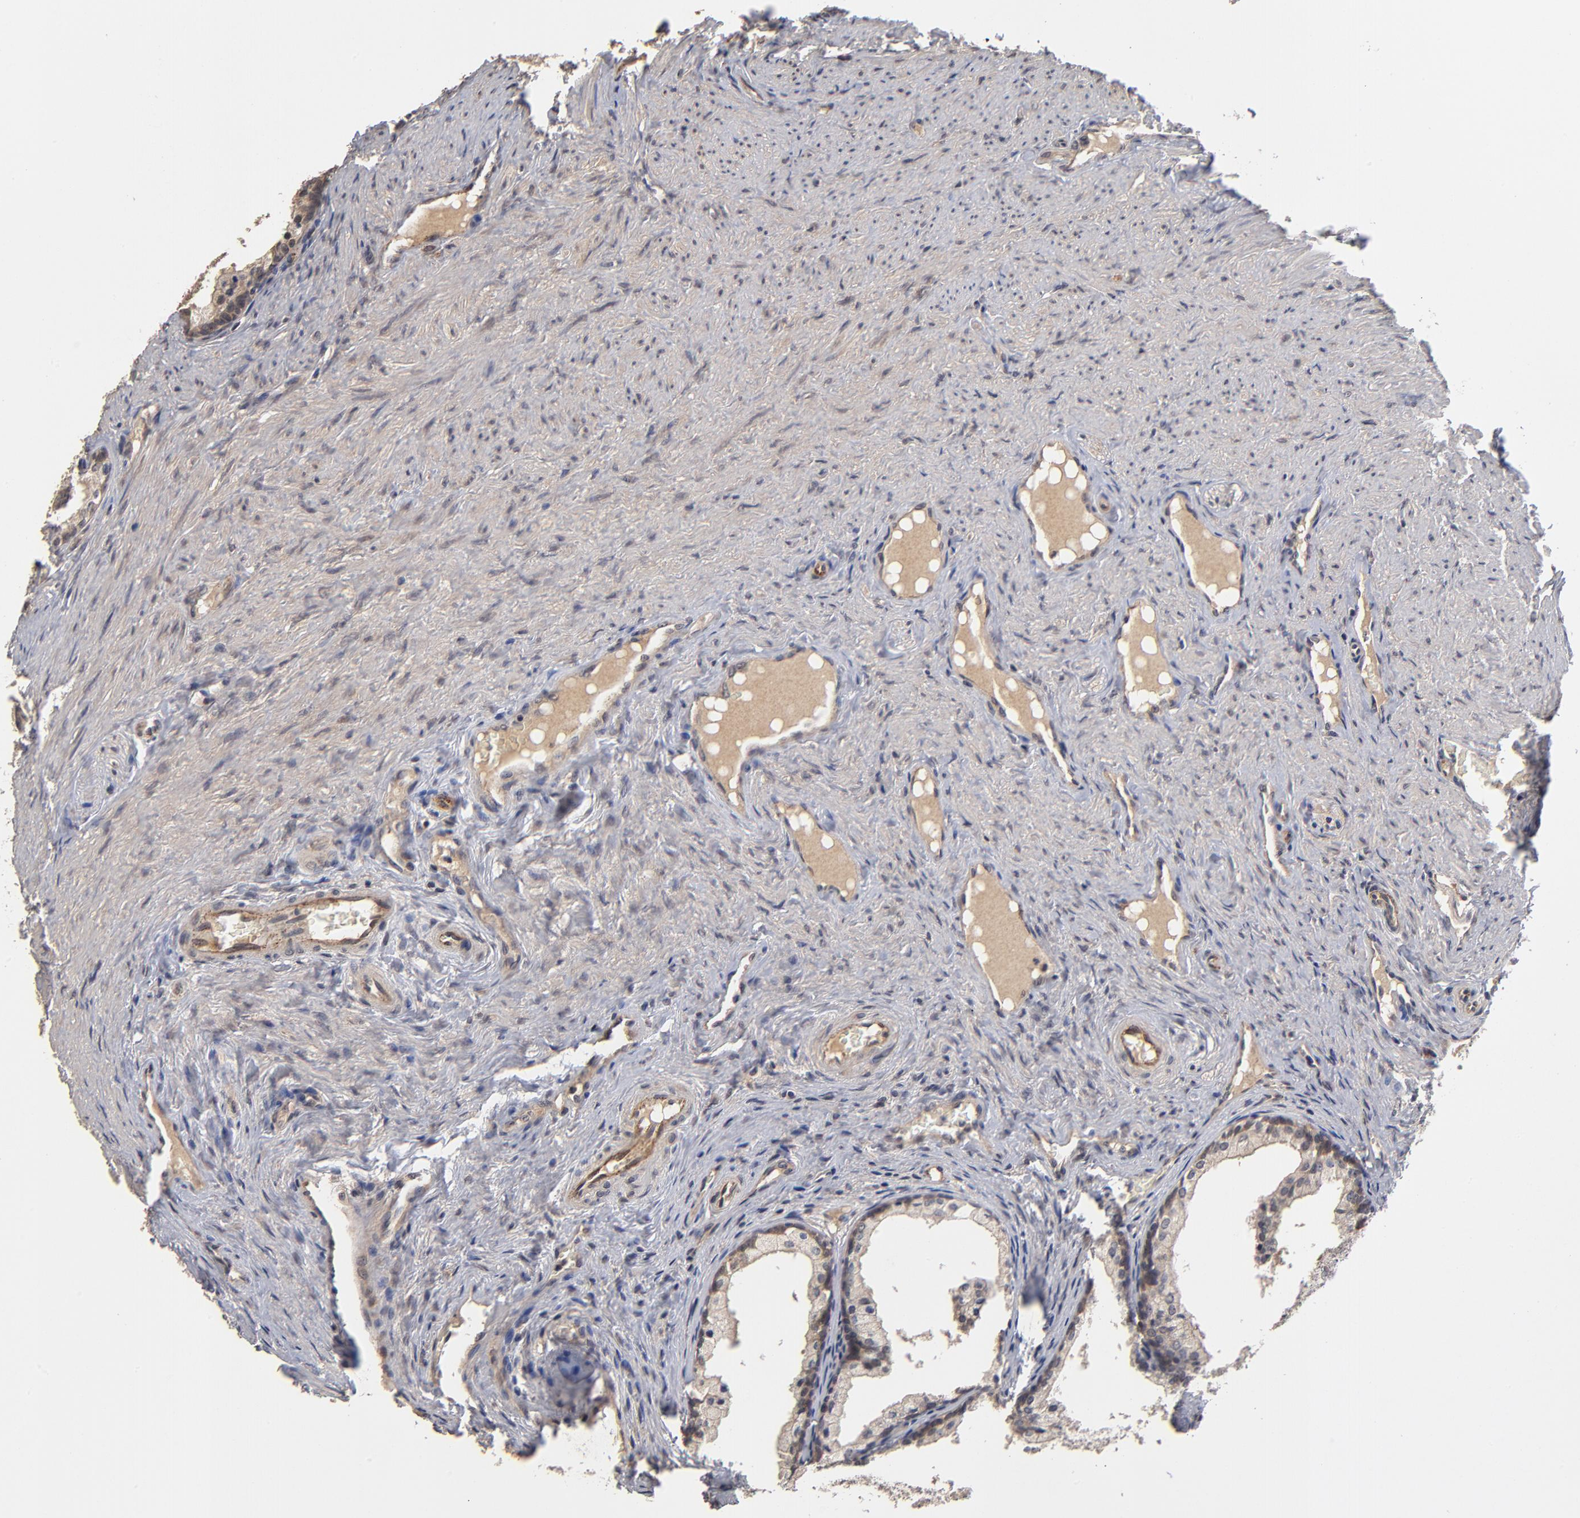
{"staining": {"intensity": "weak", "quantity": "25%-75%", "location": "cytoplasmic/membranous"}, "tissue": "prostate cancer", "cell_type": "Tumor cells", "image_type": "cancer", "snomed": [{"axis": "morphology", "description": "Adenocarcinoma, Medium grade"}, {"axis": "topography", "description": "Prostate"}], "caption": "Protein expression analysis of human prostate cancer reveals weak cytoplasmic/membranous positivity in about 25%-75% of tumor cells.", "gene": "ASB8", "patient": {"sex": "male", "age": 60}}